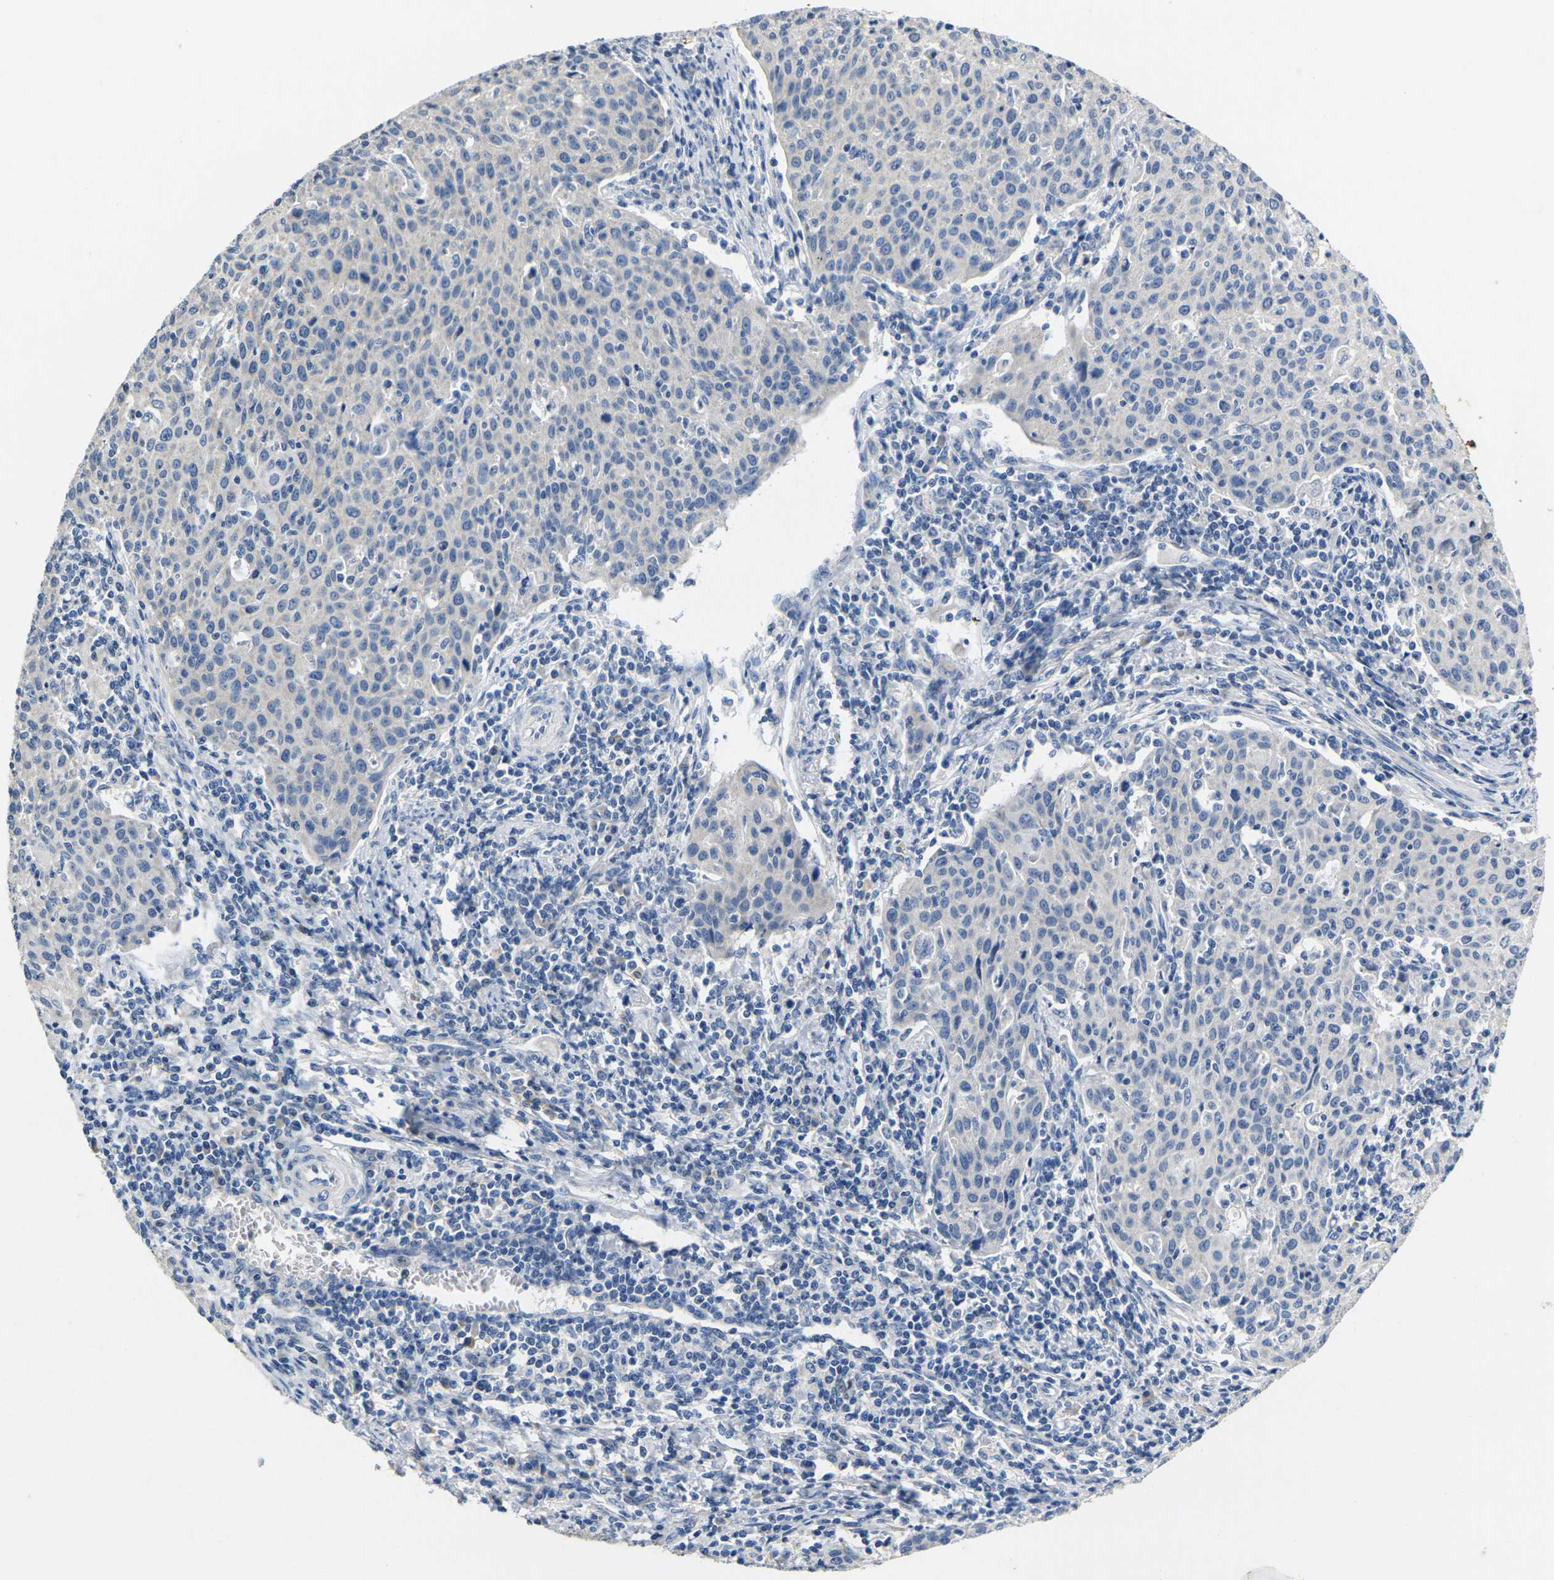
{"staining": {"intensity": "negative", "quantity": "none", "location": "none"}, "tissue": "cervical cancer", "cell_type": "Tumor cells", "image_type": "cancer", "snomed": [{"axis": "morphology", "description": "Squamous cell carcinoma, NOS"}, {"axis": "topography", "description": "Cervix"}], "caption": "High power microscopy photomicrograph of an IHC photomicrograph of cervical squamous cell carcinoma, revealing no significant expression in tumor cells.", "gene": "NOCT", "patient": {"sex": "female", "age": 38}}